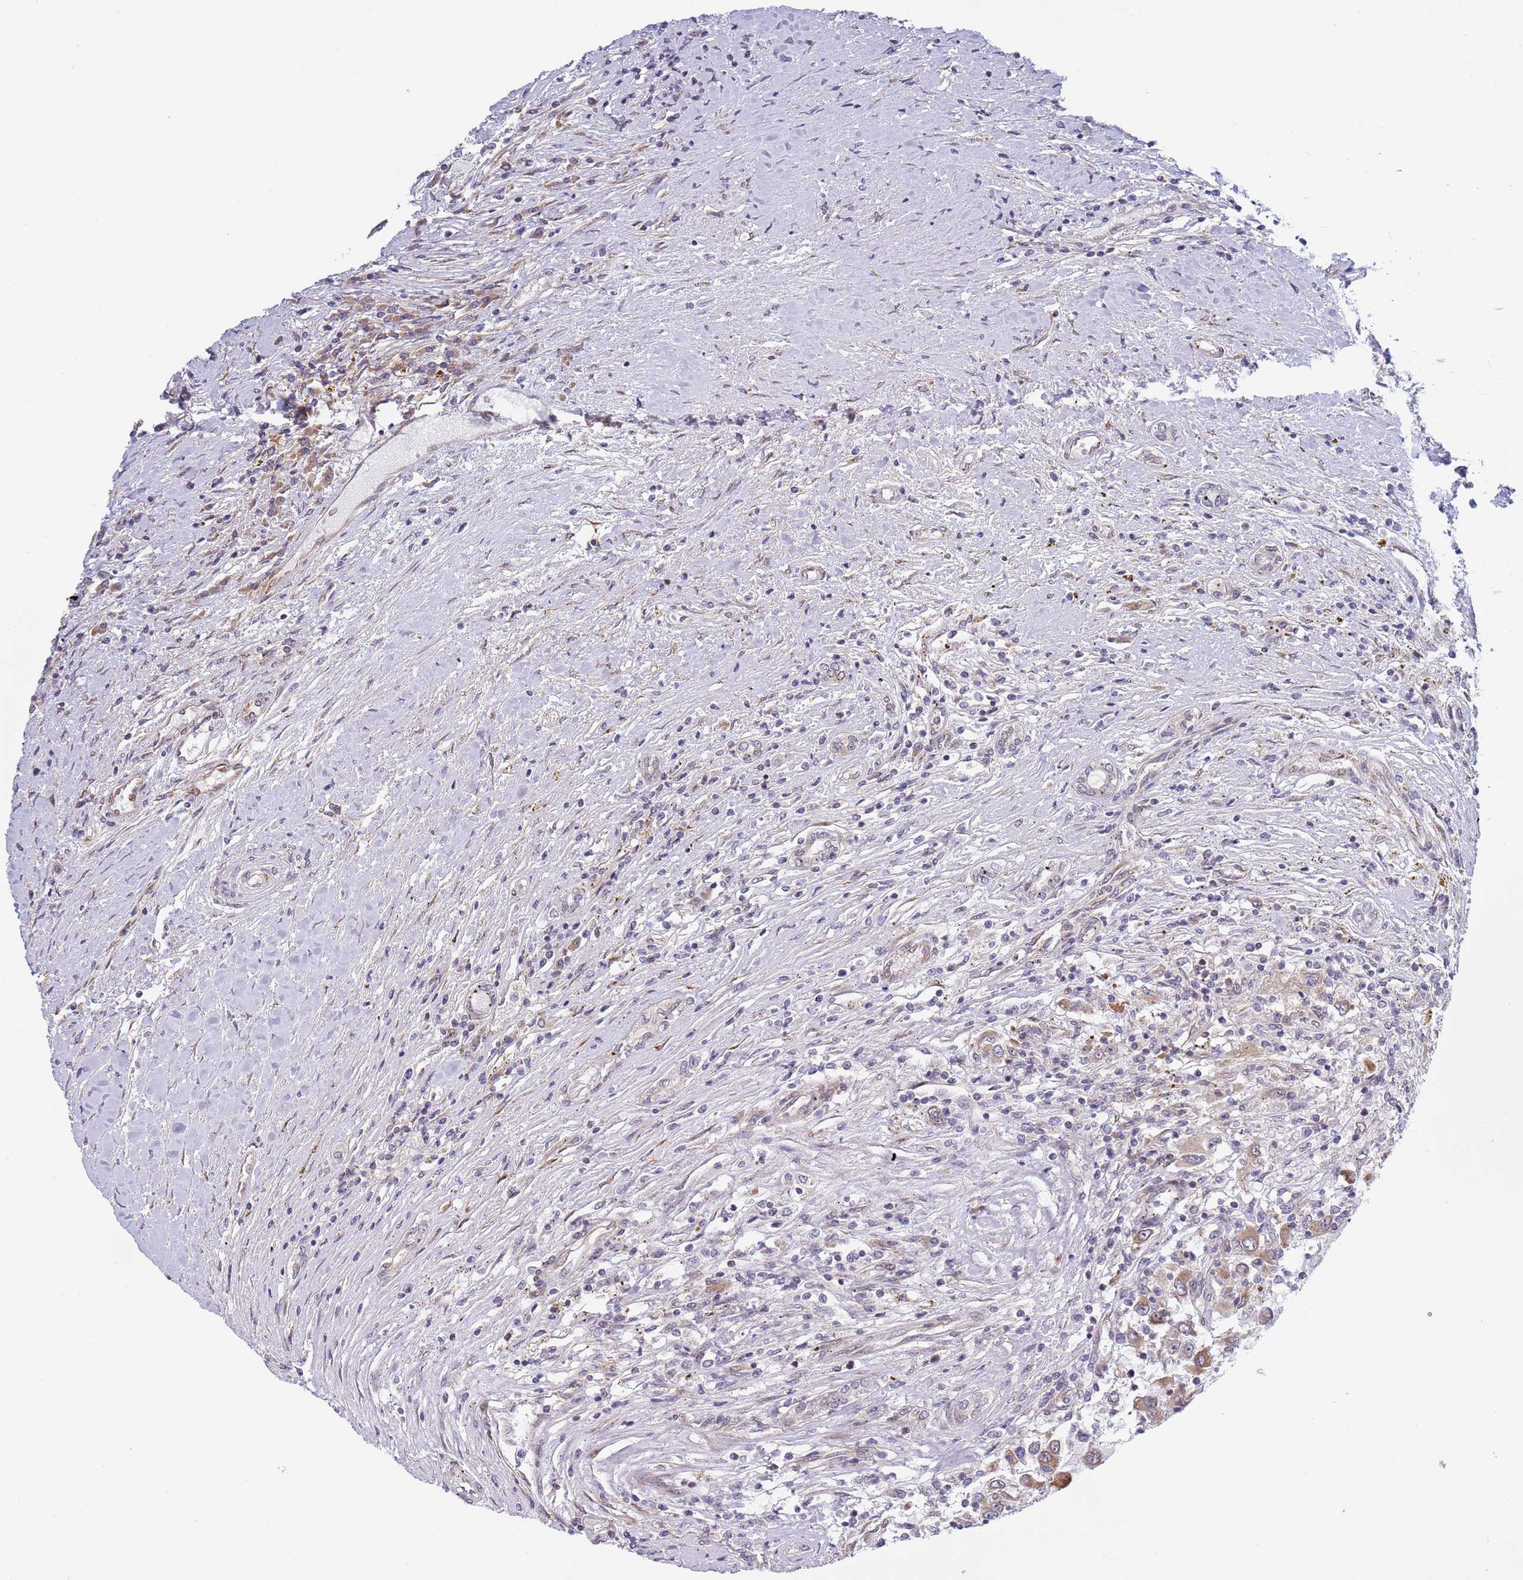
{"staining": {"intensity": "weak", "quantity": ">75%", "location": "cytoplasmic/membranous"}, "tissue": "renal cancer", "cell_type": "Tumor cells", "image_type": "cancer", "snomed": [{"axis": "morphology", "description": "Adenocarcinoma, NOS"}, {"axis": "topography", "description": "Kidney"}], "caption": "Renal adenocarcinoma stained with IHC displays weak cytoplasmic/membranous positivity in about >75% of tumor cells. The staining was performed using DAB (3,3'-diaminobenzidine), with brown indicating positive protein expression. Nuclei are stained blue with hematoxylin.", "gene": "TBX10", "patient": {"sex": "female", "age": 67}}